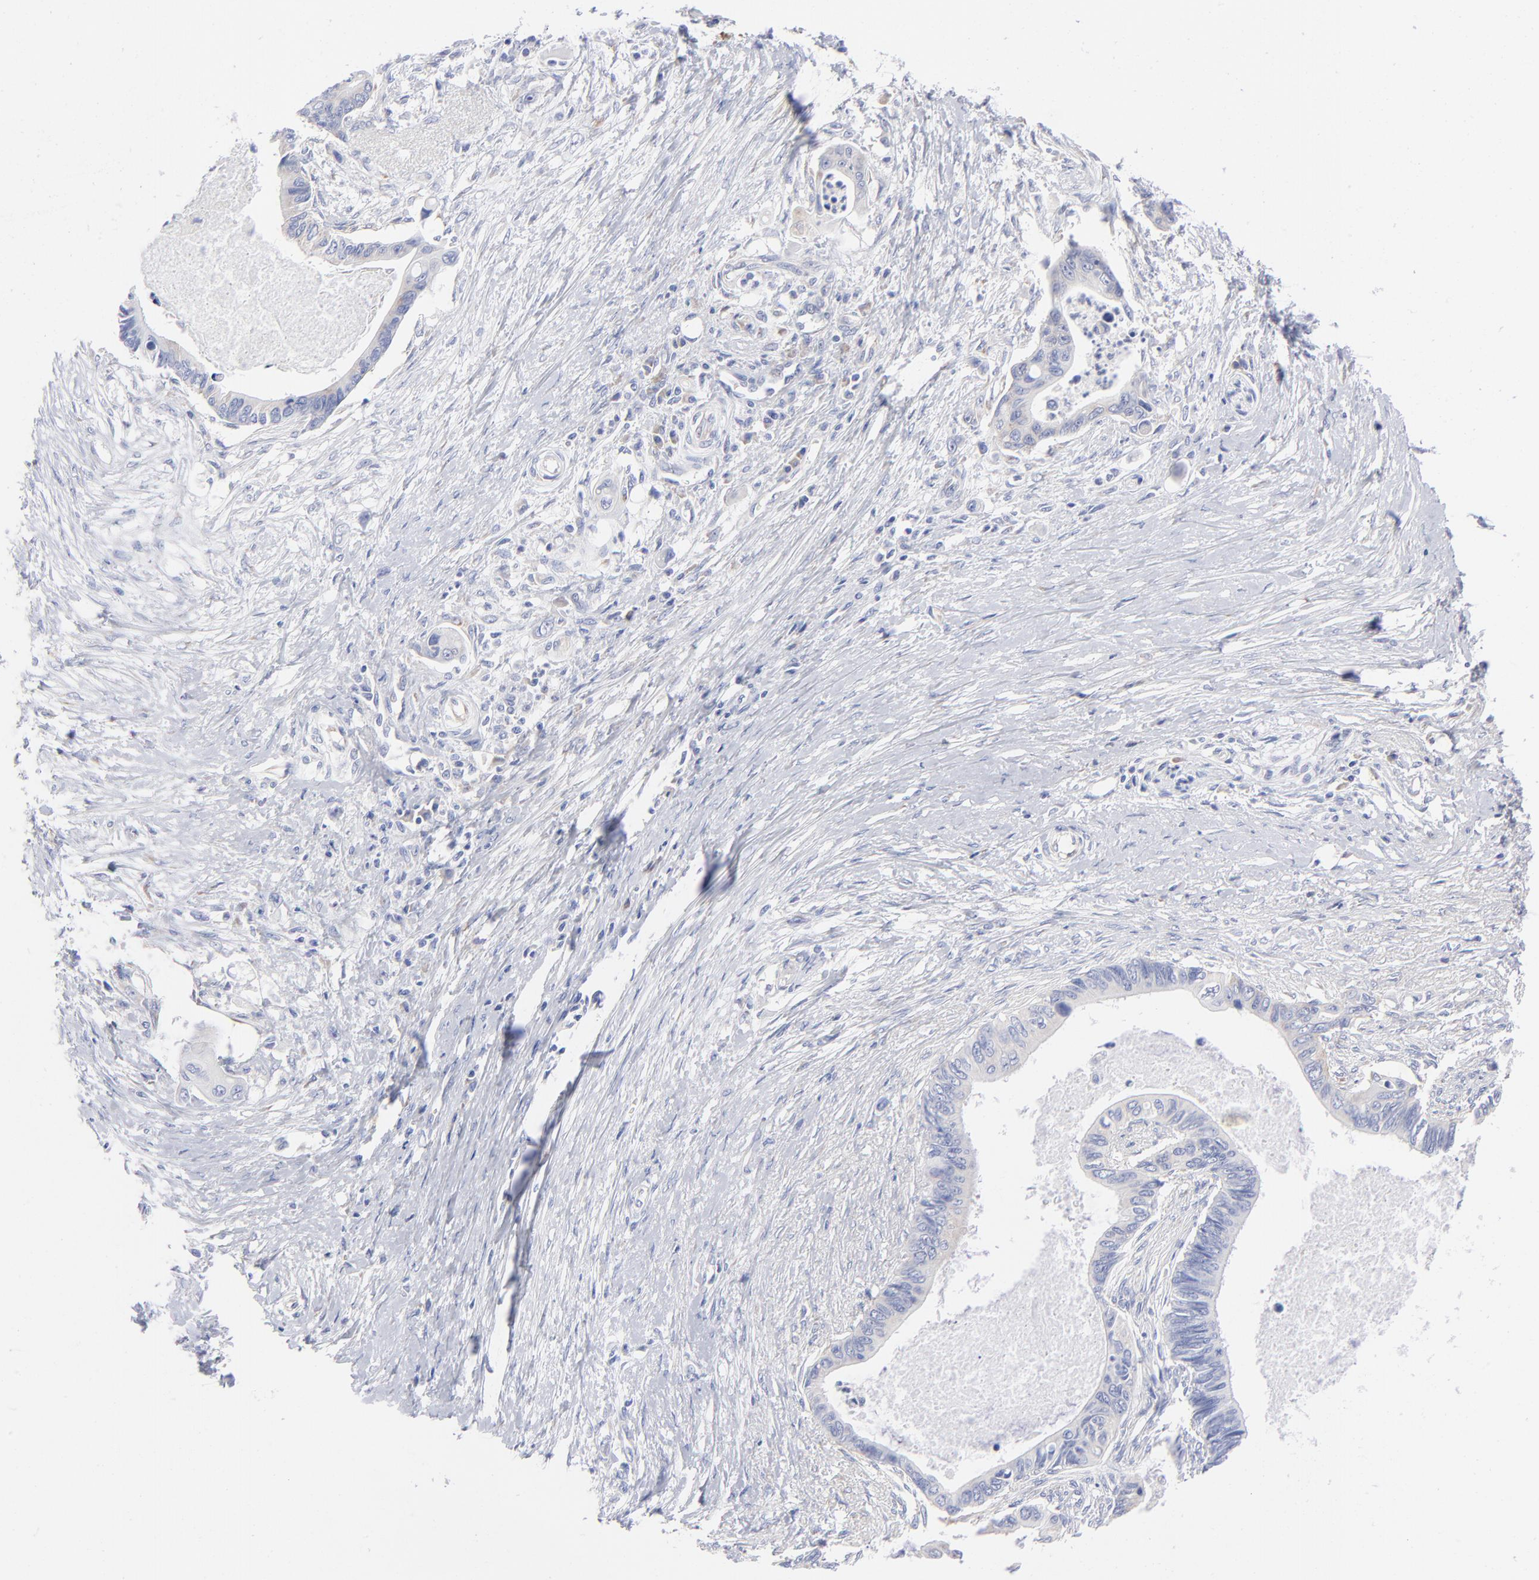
{"staining": {"intensity": "negative", "quantity": "none", "location": "none"}, "tissue": "pancreatic cancer", "cell_type": "Tumor cells", "image_type": "cancer", "snomed": [{"axis": "morphology", "description": "Adenocarcinoma, NOS"}, {"axis": "topography", "description": "Pancreas"}], "caption": "The histopathology image demonstrates no staining of tumor cells in adenocarcinoma (pancreatic).", "gene": "EIF2AK2", "patient": {"sex": "female", "age": 70}}